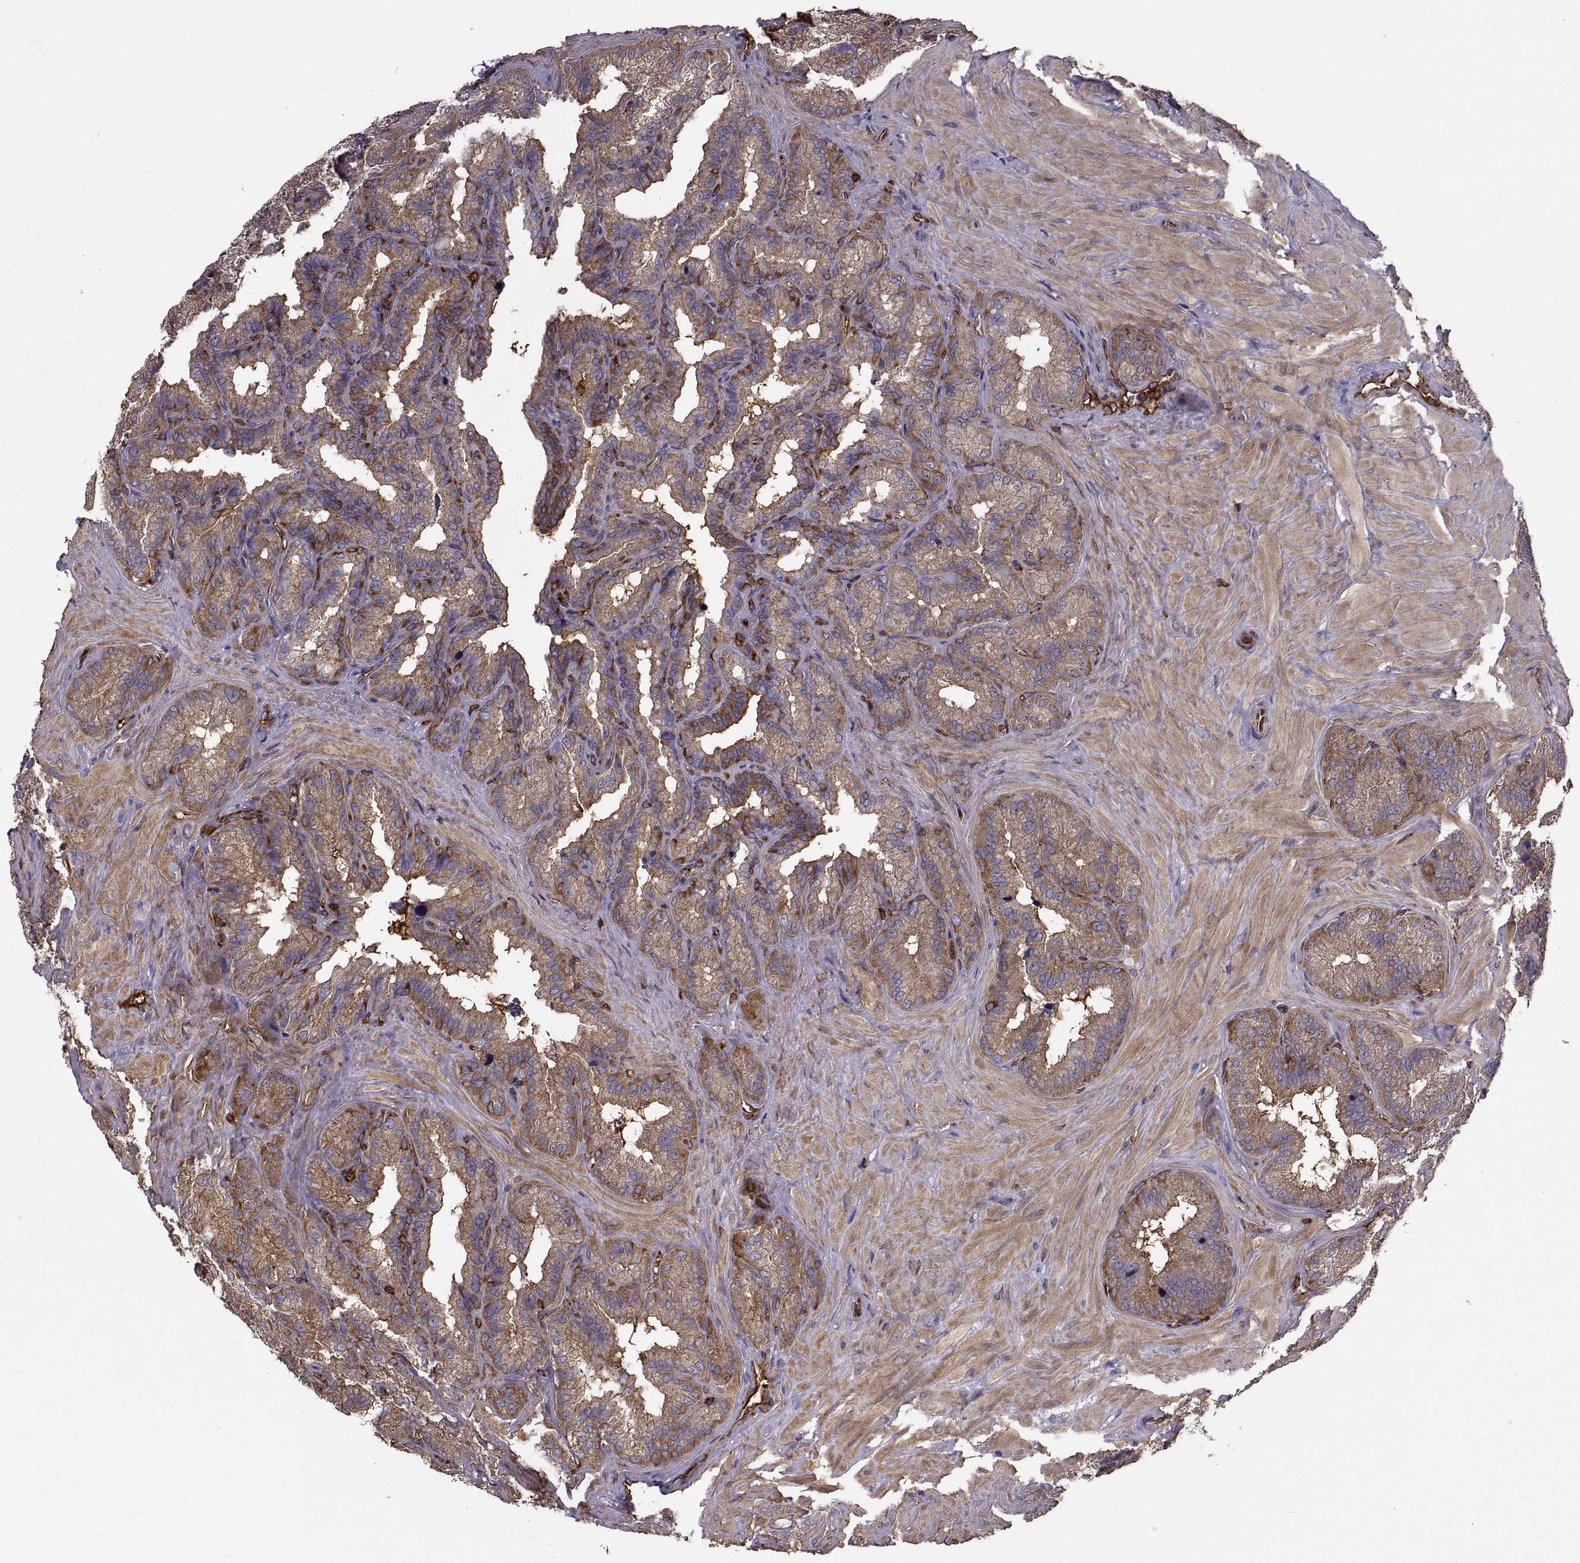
{"staining": {"intensity": "moderate", "quantity": ">75%", "location": "cytoplasmic/membranous"}, "tissue": "seminal vesicle", "cell_type": "Glandular cells", "image_type": "normal", "snomed": [{"axis": "morphology", "description": "Normal tissue, NOS"}, {"axis": "topography", "description": "Seminal veicle"}], "caption": "A medium amount of moderate cytoplasmic/membranous staining is appreciated in approximately >75% of glandular cells in unremarkable seminal vesicle. (DAB (3,3'-diaminobenzidine) IHC, brown staining for protein, blue staining for nuclei).", "gene": "MYH9", "patient": {"sex": "male", "age": 37}}